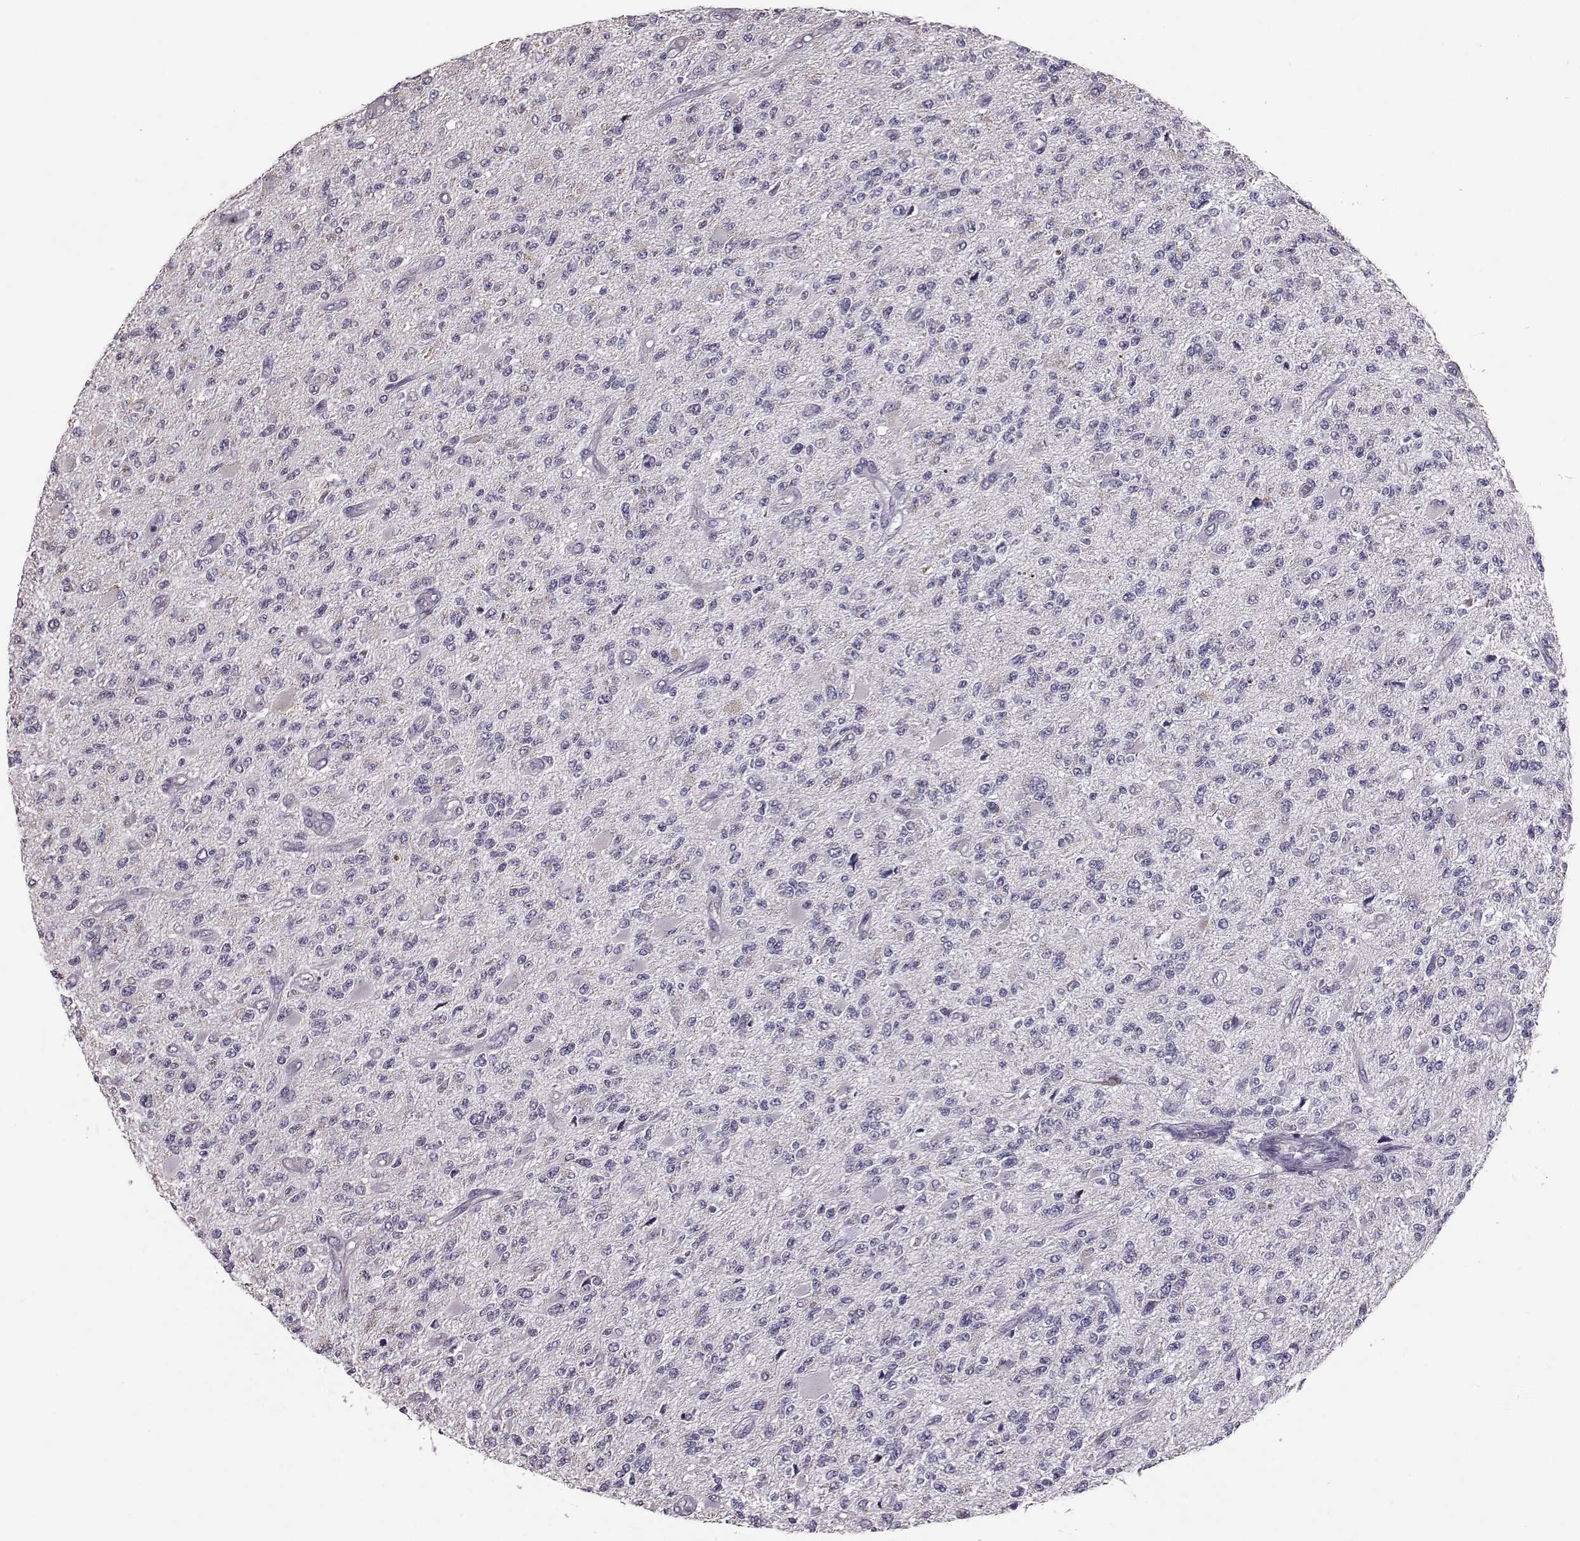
{"staining": {"intensity": "negative", "quantity": "none", "location": "none"}, "tissue": "glioma", "cell_type": "Tumor cells", "image_type": "cancer", "snomed": [{"axis": "morphology", "description": "Glioma, malignant, High grade"}, {"axis": "topography", "description": "Brain"}], "caption": "Immunohistochemical staining of glioma reveals no significant positivity in tumor cells.", "gene": "ALDH3A1", "patient": {"sex": "female", "age": 63}}